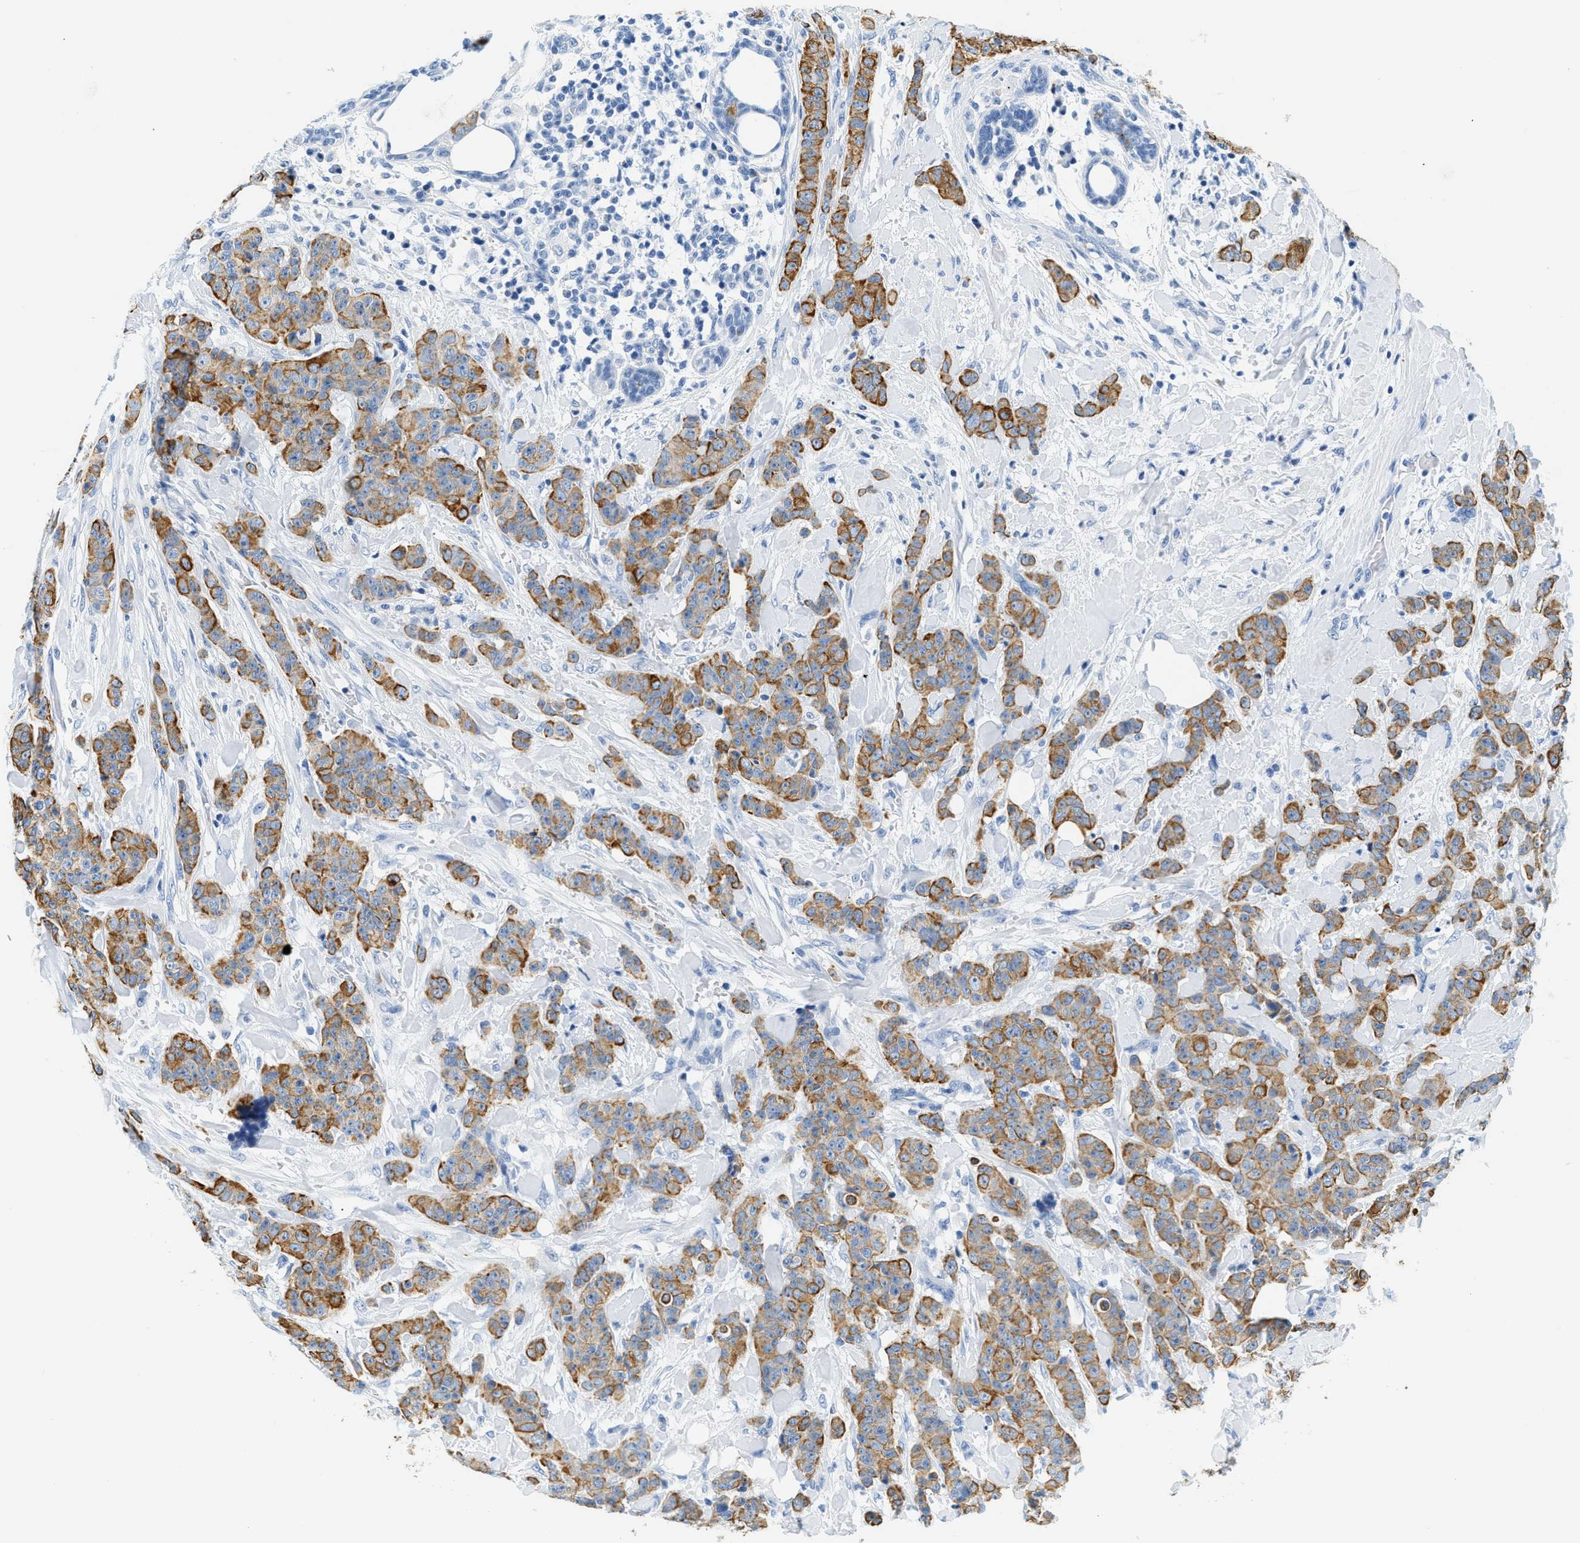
{"staining": {"intensity": "moderate", "quantity": ">75%", "location": "cytoplasmic/membranous"}, "tissue": "breast cancer", "cell_type": "Tumor cells", "image_type": "cancer", "snomed": [{"axis": "morphology", "description": "Normal tissue, NOS"}, {"axis": "morphology", "description": "Duct carcinoma"}, {"axis": "topography", "description": "Breast"}], "caption": "The histopathology image displays a brown stain indicating the presence of a protein in the cytoplasmic/membranous of tumor cells in intraductal carcinoma (breast).", "gene": "STXBP2", "patient": {"sex": "female", "age": 40}}